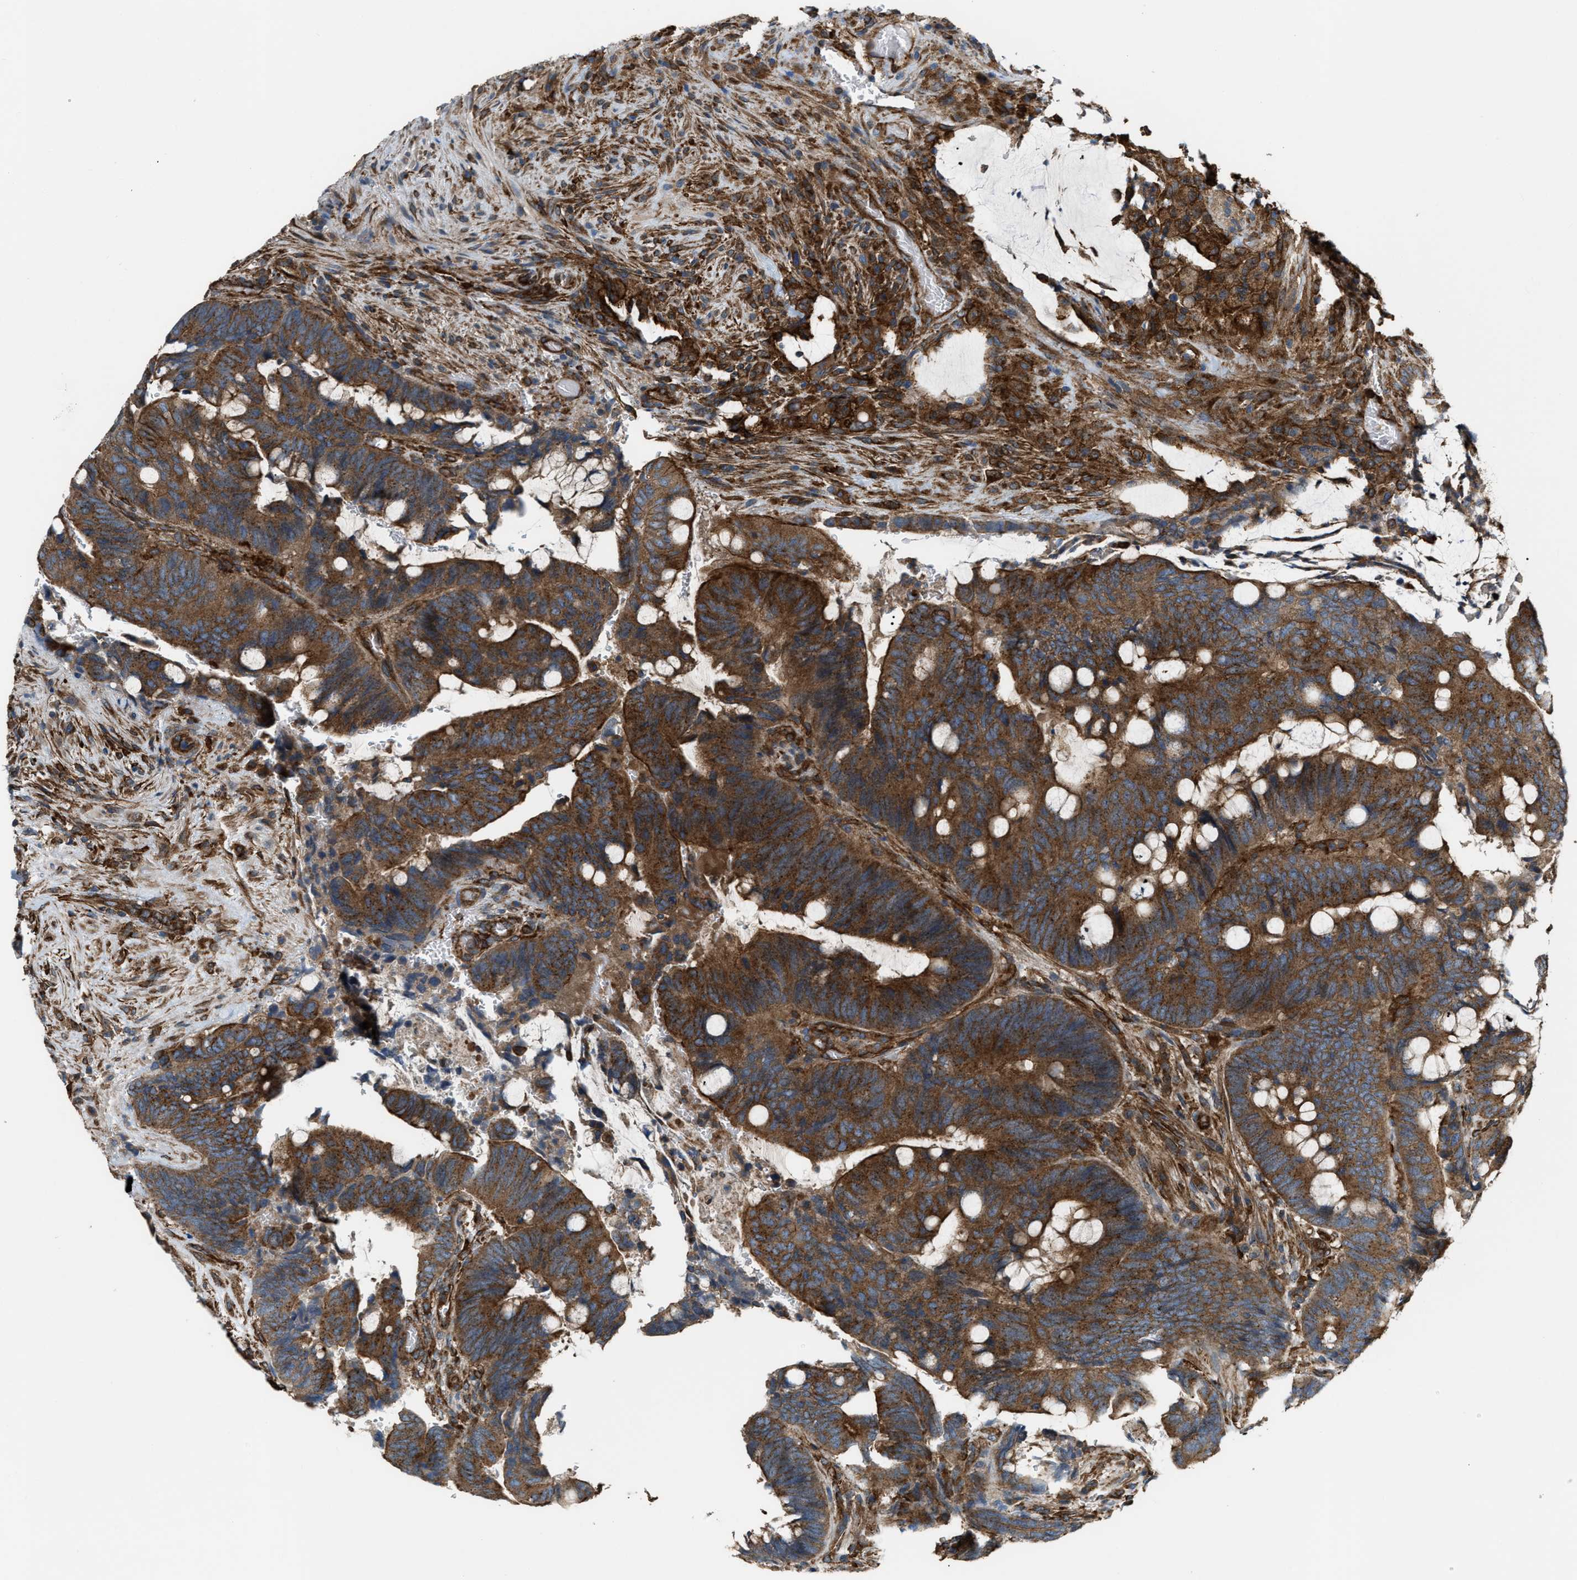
{"staining": {"intensity": "strong", "quantity": ">75%", "location": "cytoplasmic/membranous"}, "tissue": "colorectal cancer", "cell_type": "Tumor cells", "image_type": "cancer", "snomed": [{"axis": "morphology", "description": "Normal tissue, NOS"}, {"axis": "morphology", "description": "Adenocarcinoma, NOS"}, {"axis": "topography", "description": "Rectum"}, {"axis": "topography", "description": "Peripheral nerve tissue"}], "caption": "Immunohistochemistry (IHC) photomicrograph of neoplastic tissue: human adenocarcinoma (colorectal) stained using IHC demonstrates high levels of strong protein expression localized specifically in the cytoplasmic/membranous of tumor cells, appearing as a cytoplasmic/membranous brown color.", "gene": "PICALM", "patient": {"sex": "male", "age": 92}}